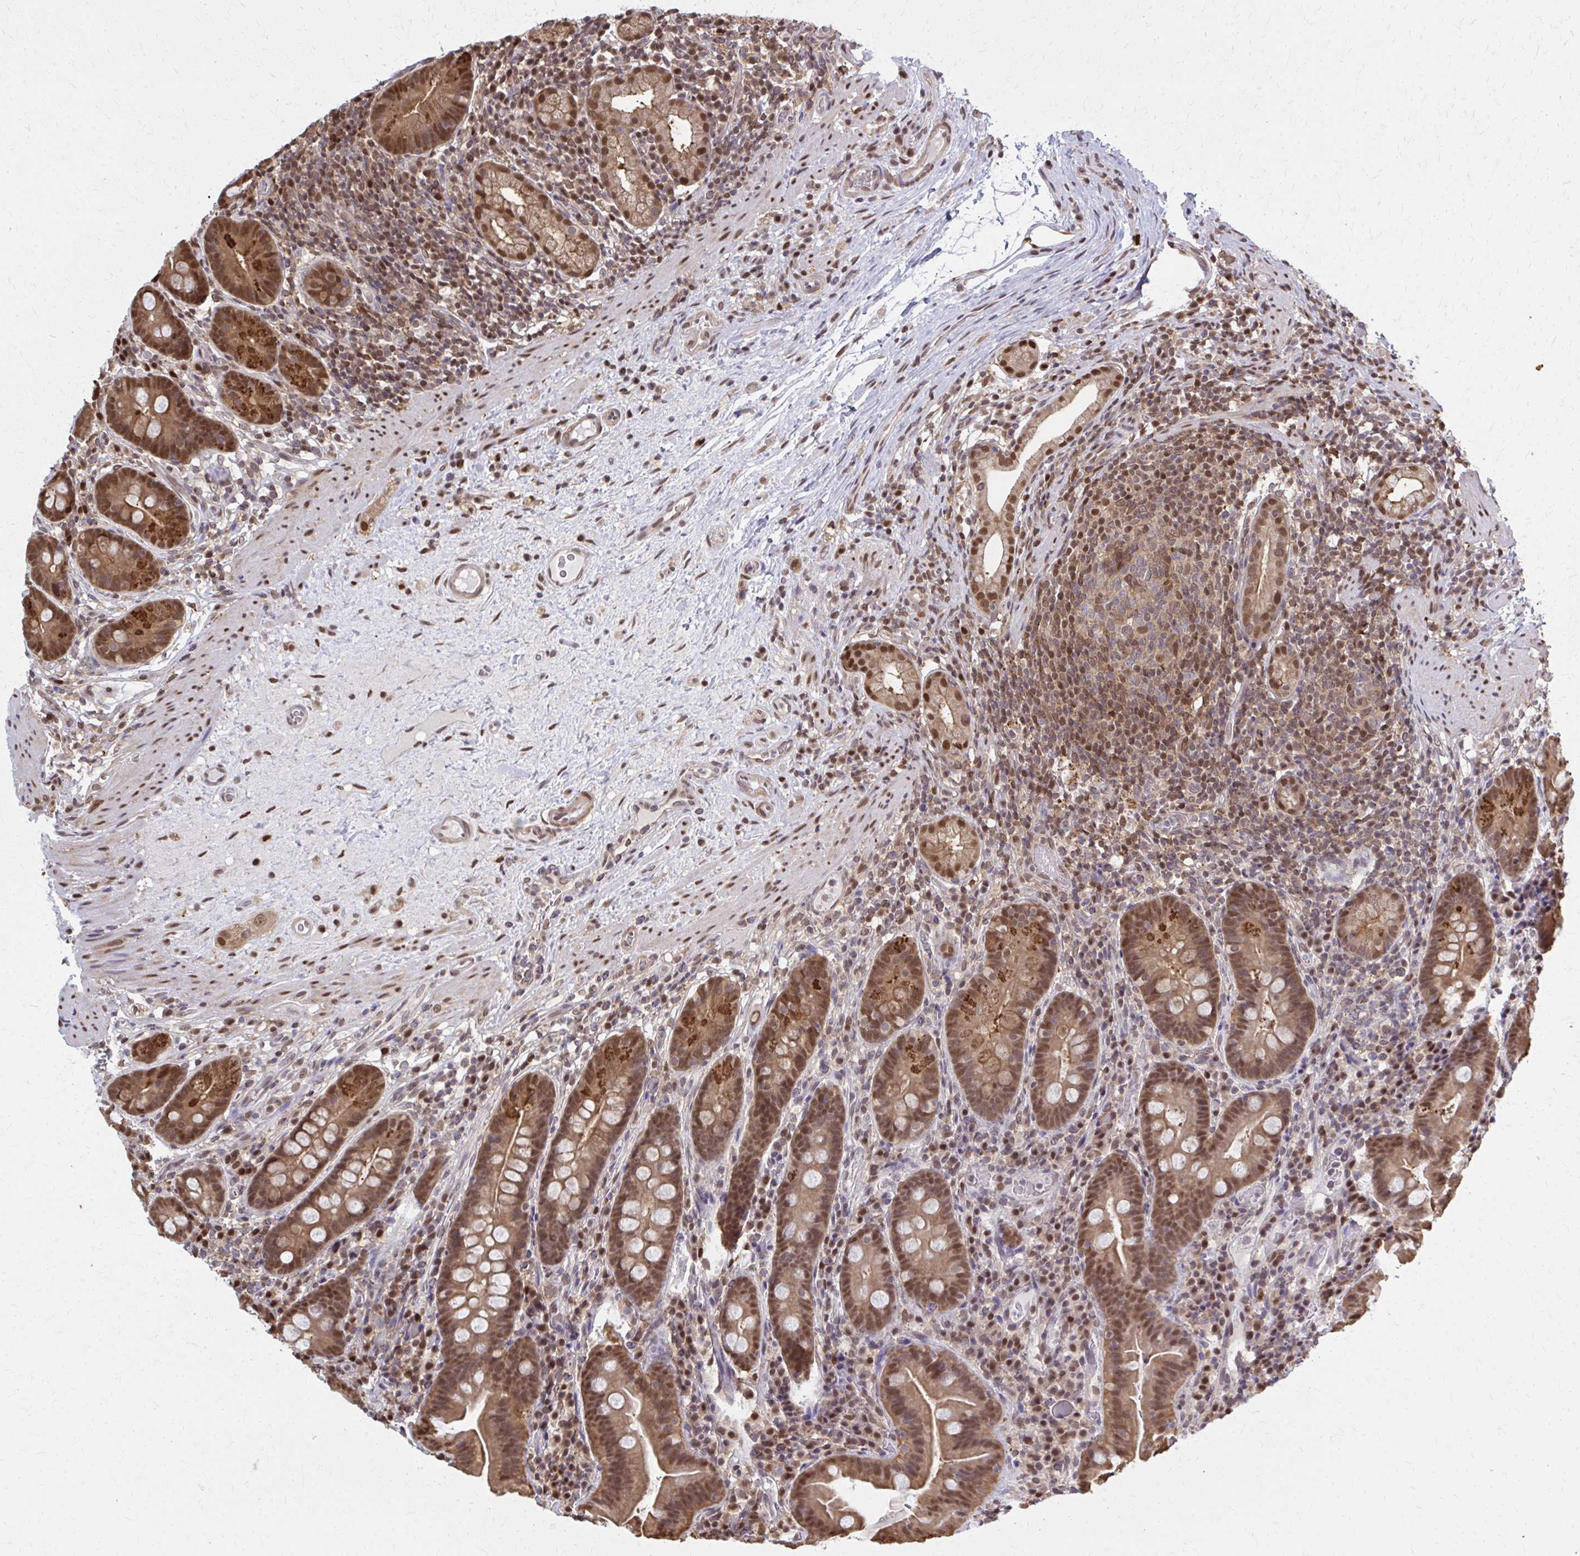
{"staining": {"intensity": "moderate", "quantity": ">75%", "location": "cytoplasmic/membranous,nuclear"}, "tissue": "small intestine", "cell_type": "Glandular cells", "image_type": "normal", "snomed": [{"axis": "morphology", "description": "Normal tissue, NOS"}, {"axis": "topography", "description": "Small intestine"}], "caption": "Small intestine stained with DAB IHC displays medium levels of moderate cytoplasmic/membranous,nuclear staining in about >75% of glandular cells. (IHC, brightfield microscopy, high magnification).", "gene": "MDH1", "patient": {"sex": "male", "age": 26}}